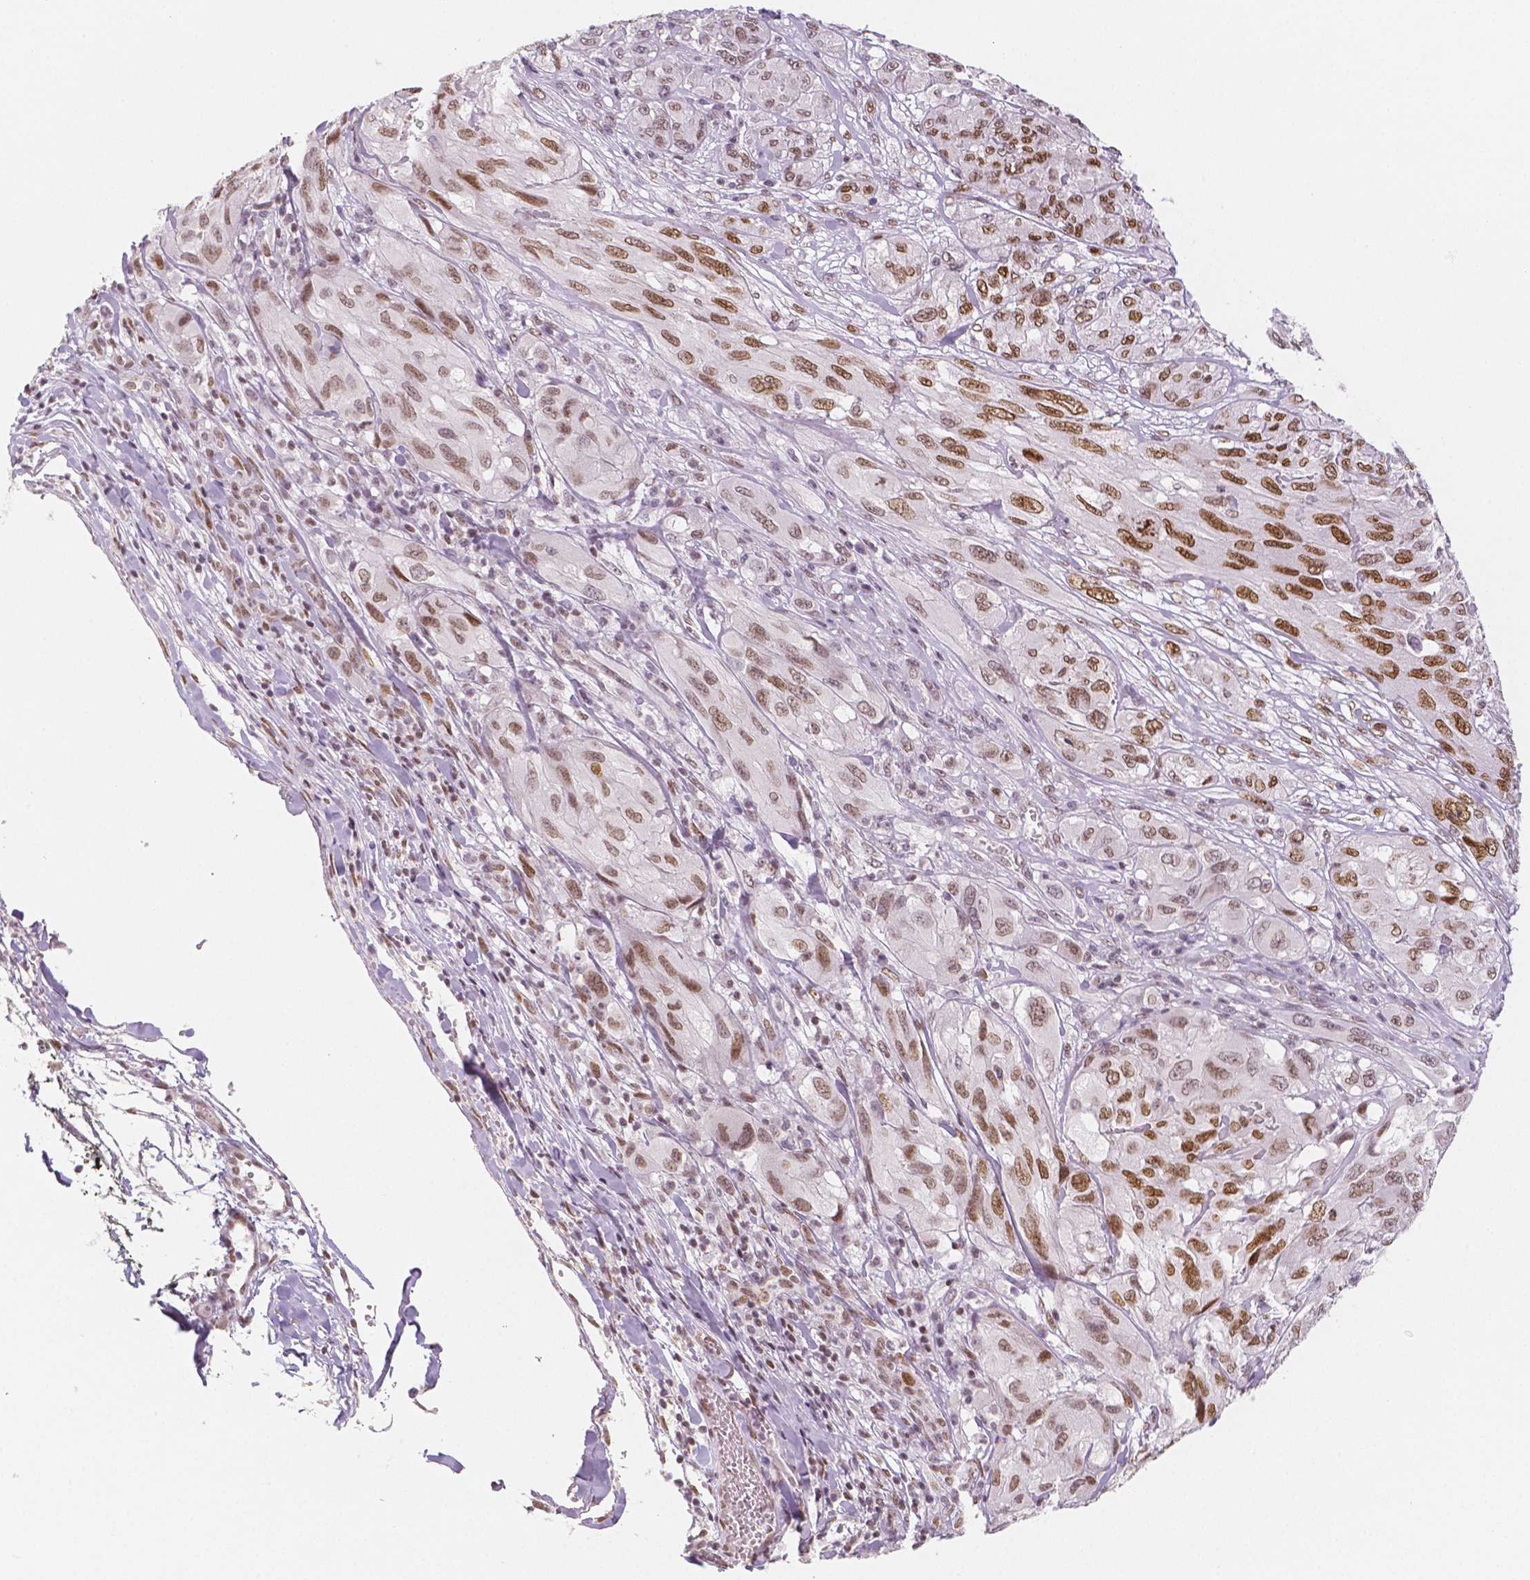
{"staining": {"intensity": "moderate", "quantity": ">75%", "location": "nuclear"}, "tissue": "melanoma", "cell_type": "Tumor cells", "image_type": "cancer", "snomed": [{"axis": "morphology", "description": "Malignant melanoma, NOS"}, {"axis": "topography", "description": "Skin"}], "caption": "The photomicrograph displays immunohistochemical staining of melanoma. There is moderate nuclear staining is seen in about >75% of tumor cells.", "gene": "KDM5B", "patient": {"sex": "female", "age": 91}}